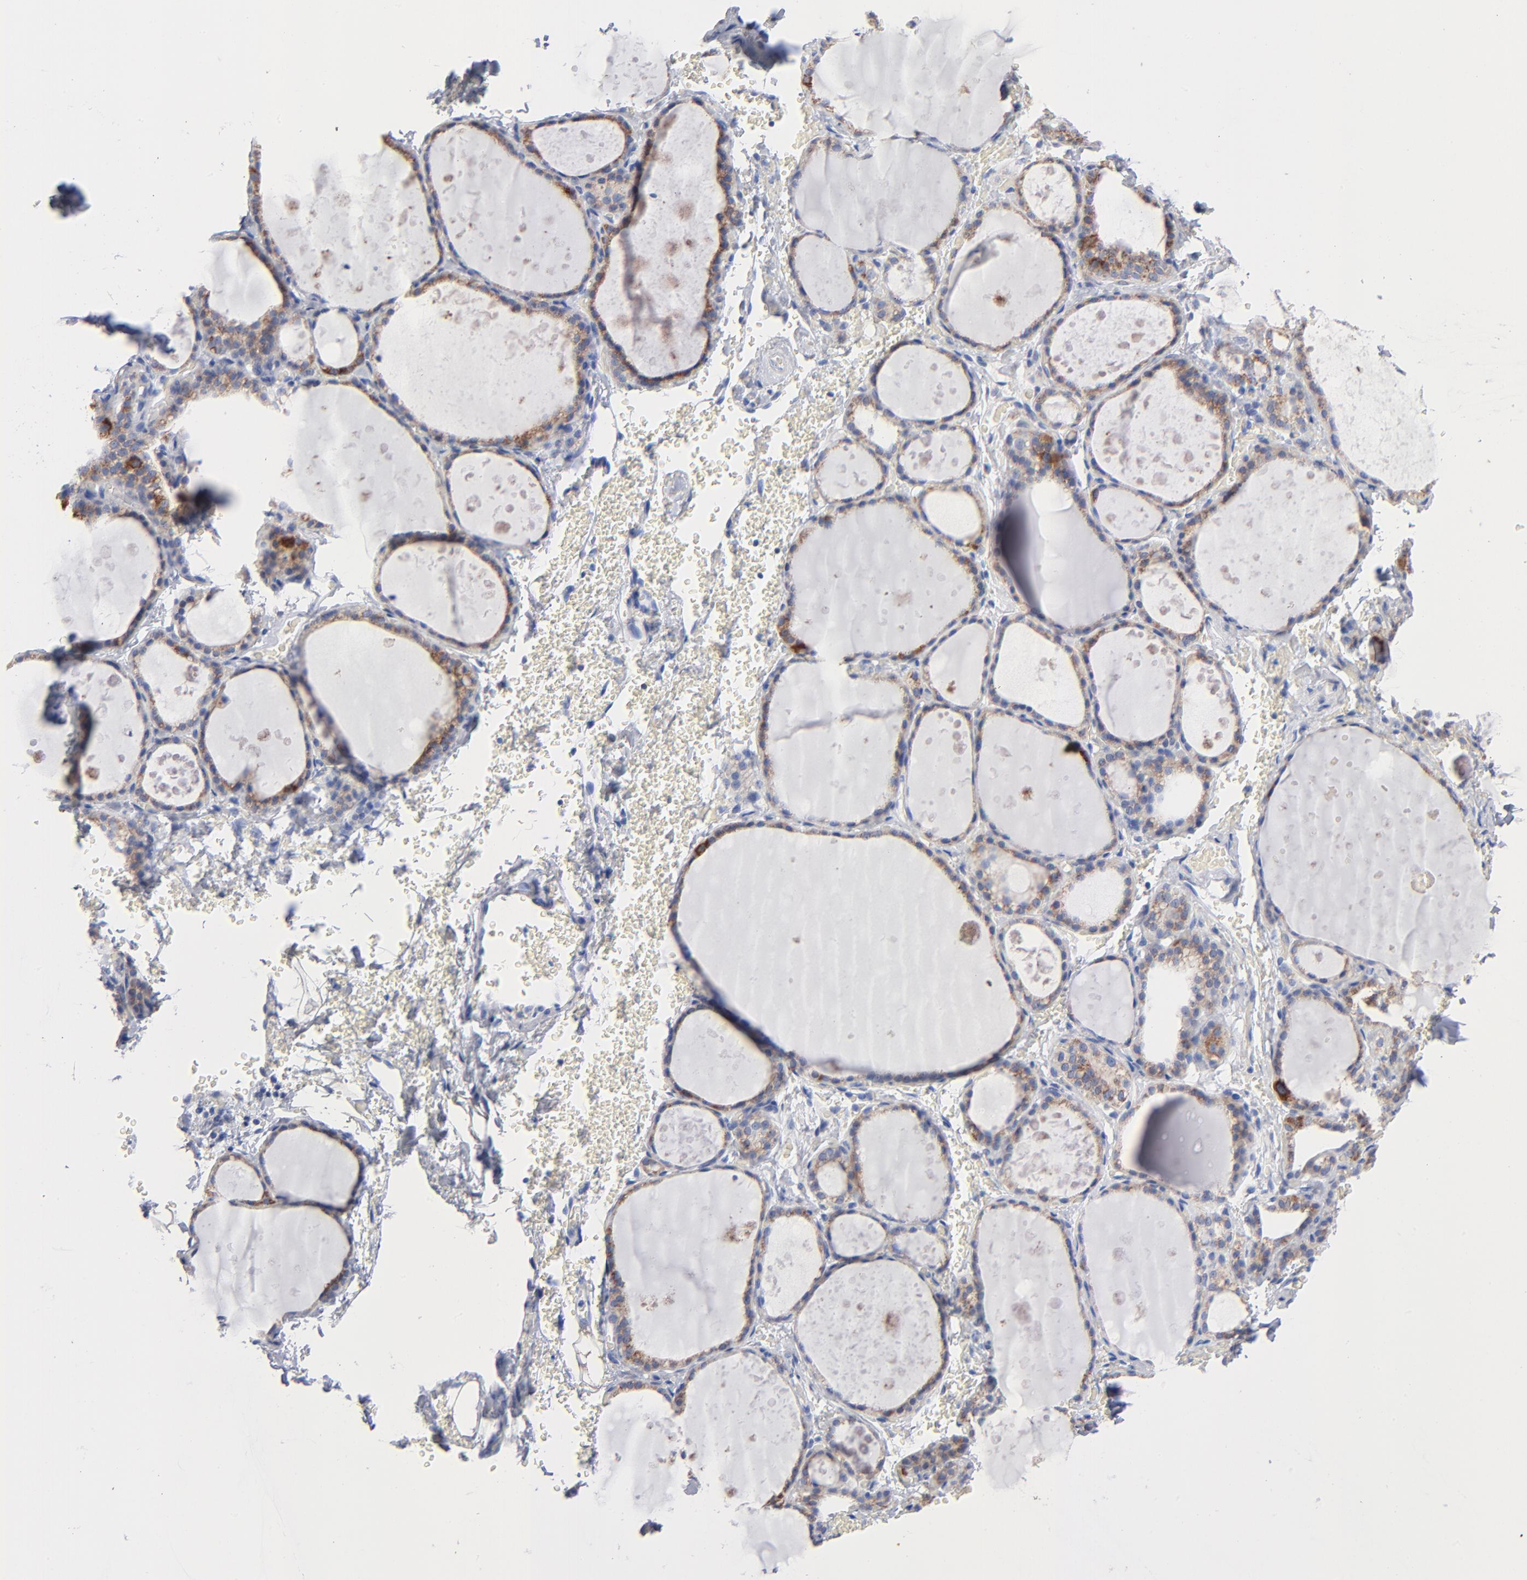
{"staining": {"intensity": "weak", "quantity": ">75%", "location": "cytoplasmic/membranous"}, "tissue": "thyroid gland", "cell_type": "Glandular cells", "image_type": "normal", "snomed": [{"axis": "morphology", "description": "Normal tissue, NOS"}, {"axis": "topography", "description": "Thyroid gland"}], "caption": "Approximately >75% of glandular cells in normal human thyroid gland reveal weak cytoplasmic/membranous protein staining as visualized by brown immunohistochemical staining.", "gene": "CHCHD10", "patient": {"sex": "male", "age": 61}}